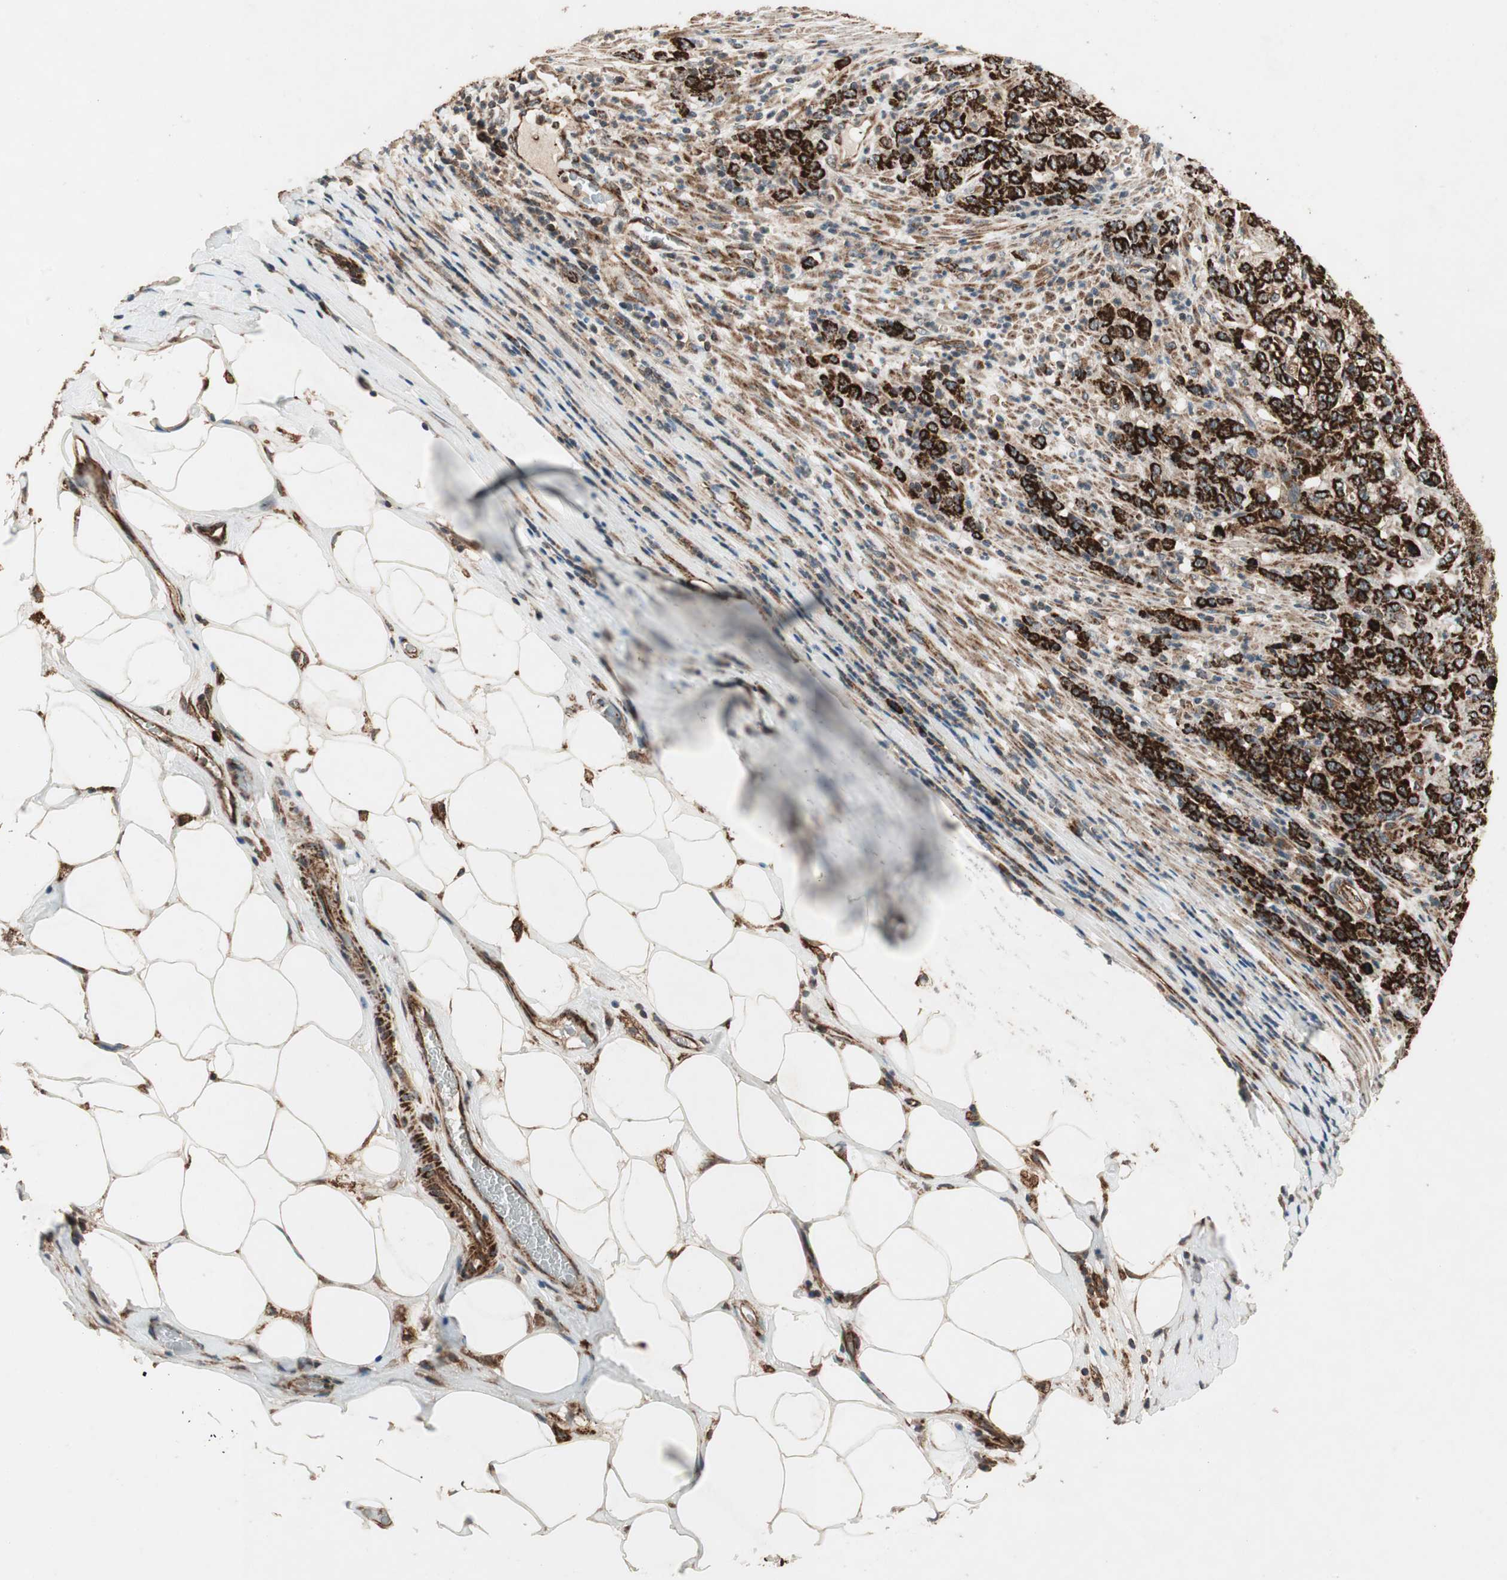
{"staining": {"intensity": "strong", "quantity": ">75%", "location": "cytoplasmic/membranous"}, "tissue": "stomach cancer", "cell_type": "Tumor cells", "image_type": "cancer", "snomed": [{"axis": "morphology", "description": "Adenocarcinoma, NOS"}, {"axis": "topography", "description": "Stomach, lower"}], "caption": "Immunohistochemical staining of human stomach cancer (adenocarcinoma) exhibits high levels of strong cytoplasmic/membranous positivity in about >75% of tumor cells.", "gene": "AKAP1", "patient": {"sex": "female", "age": 71}}